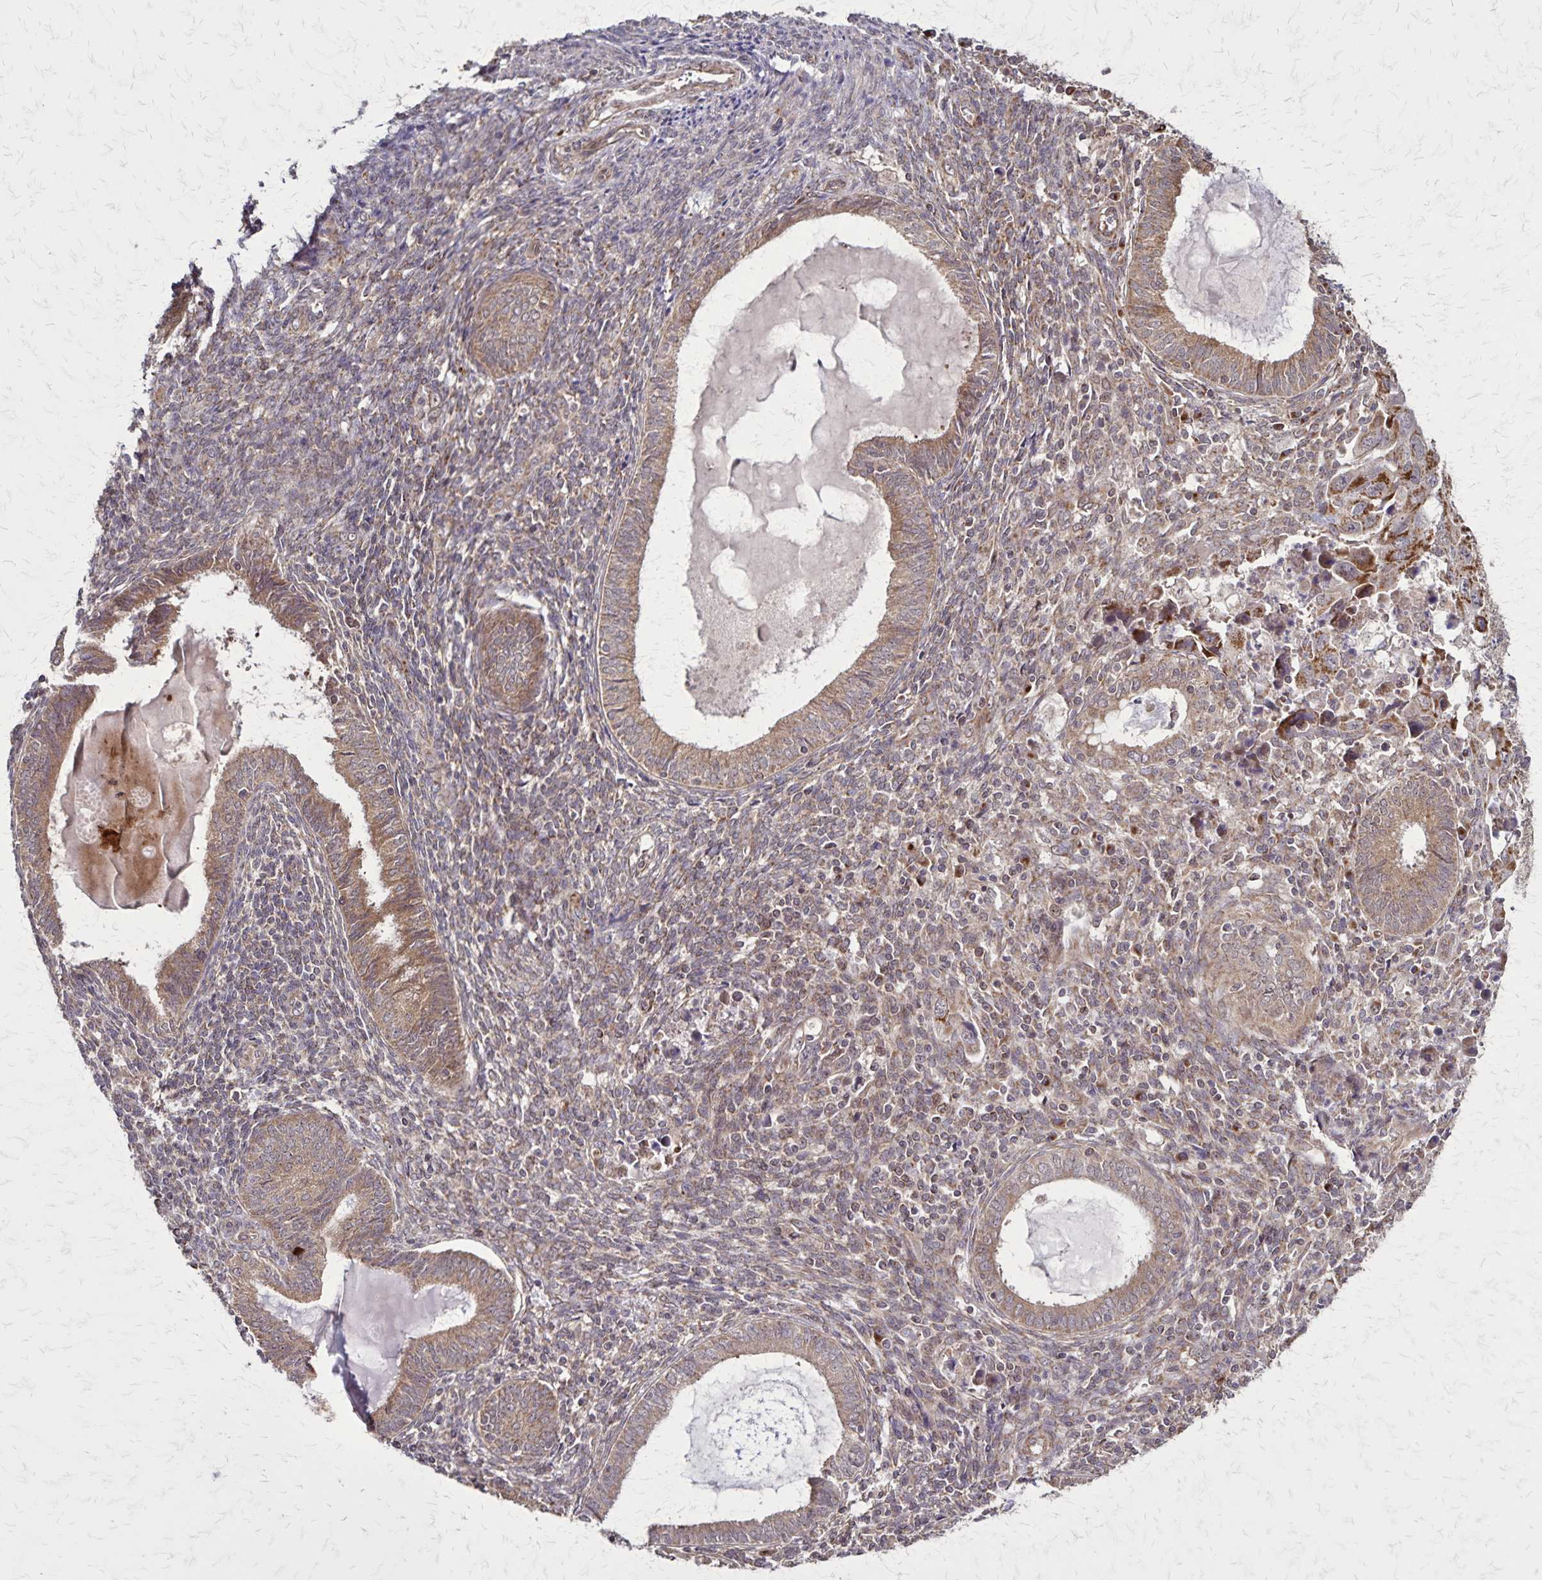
{"staining": {"intensity": "moderate", "quantity": "25%-75%", "location": "cytoplasmic/membranous"}, "tissue": "endometrial cancer", "cell_type": "Tumor cells", "image_type": "cancer", "snomed": [{"axis": "morphology", "description": "Adenocarcinoma, NOS"}, {"axis": "topography", "description": "Uterus"}], "caption": "There is medium levels of moderate cytoplasmic/membranous staining in tumor cells of endometrial adenocarcinoma, as demonstrated by immunohistochemical staining (brown color).", "gene": "NFS1", "patient": {"sex": "female", "age": 62}}